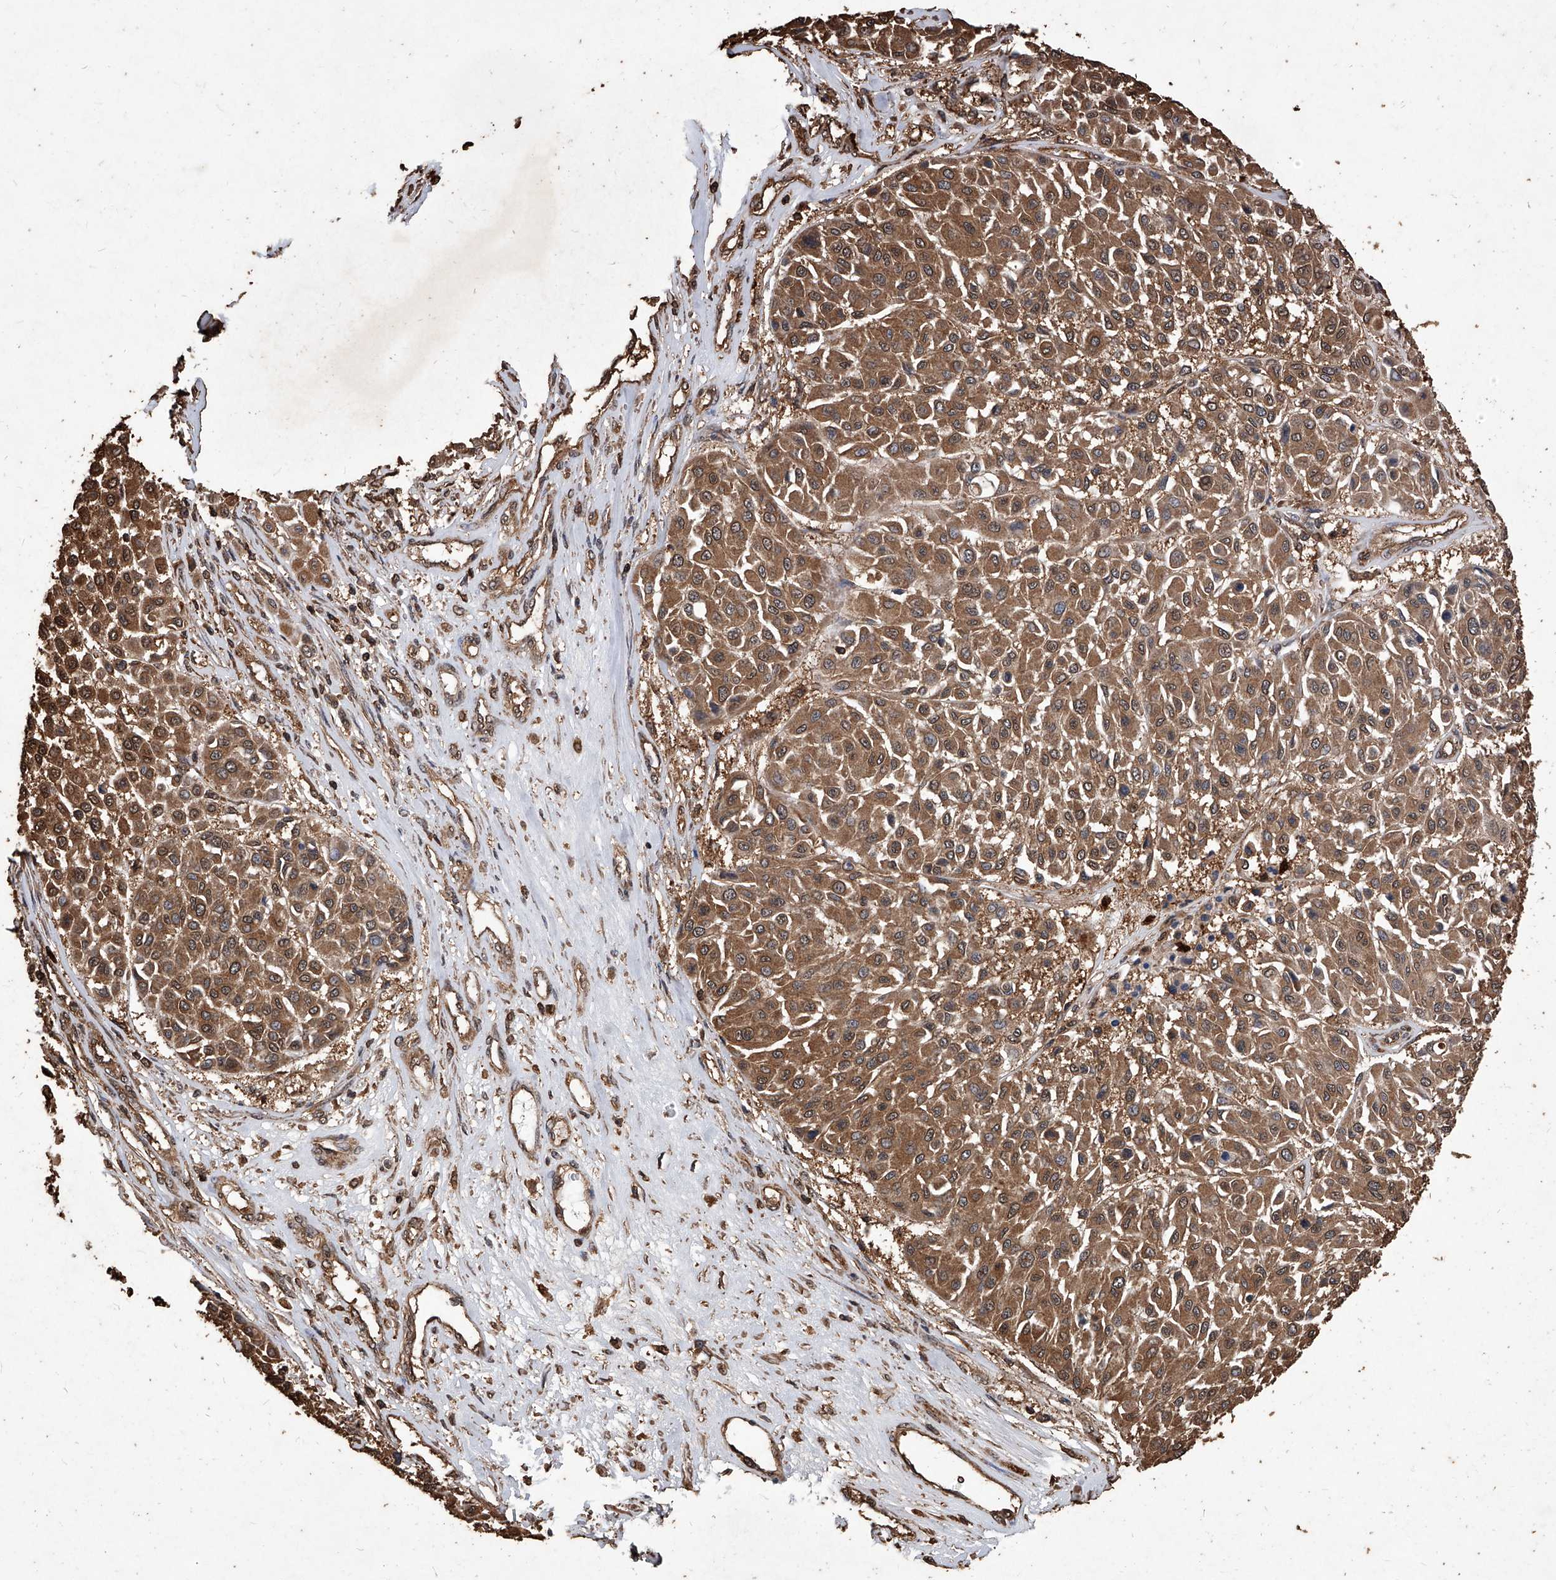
{"staining": {"intensity": "moderate", "quantity": ">75%", "location": "cytoplasmic/membranous"}, "tissue": "melanoma", "cell_type": "Tumor cells", "image_type": "cancer", "snomed": [{"axis": "morphology", "description": "Malignant melanoma, Metastatic site"}, {"axis": "topography", "description": "Soft tissue"}], "caption": "Immunohistochemistry photomicrograph of neoplastic tissue: human melanoma stained using immunohistochemistry reveals medium levels of moderate protein expression localized specifically in the cytoplasmic/membranous of tumor cells, appearing as a cytoplasmic/membranous brown color.", "gene": "UCP2", "patient": {"sex": "male", "age": 41}}